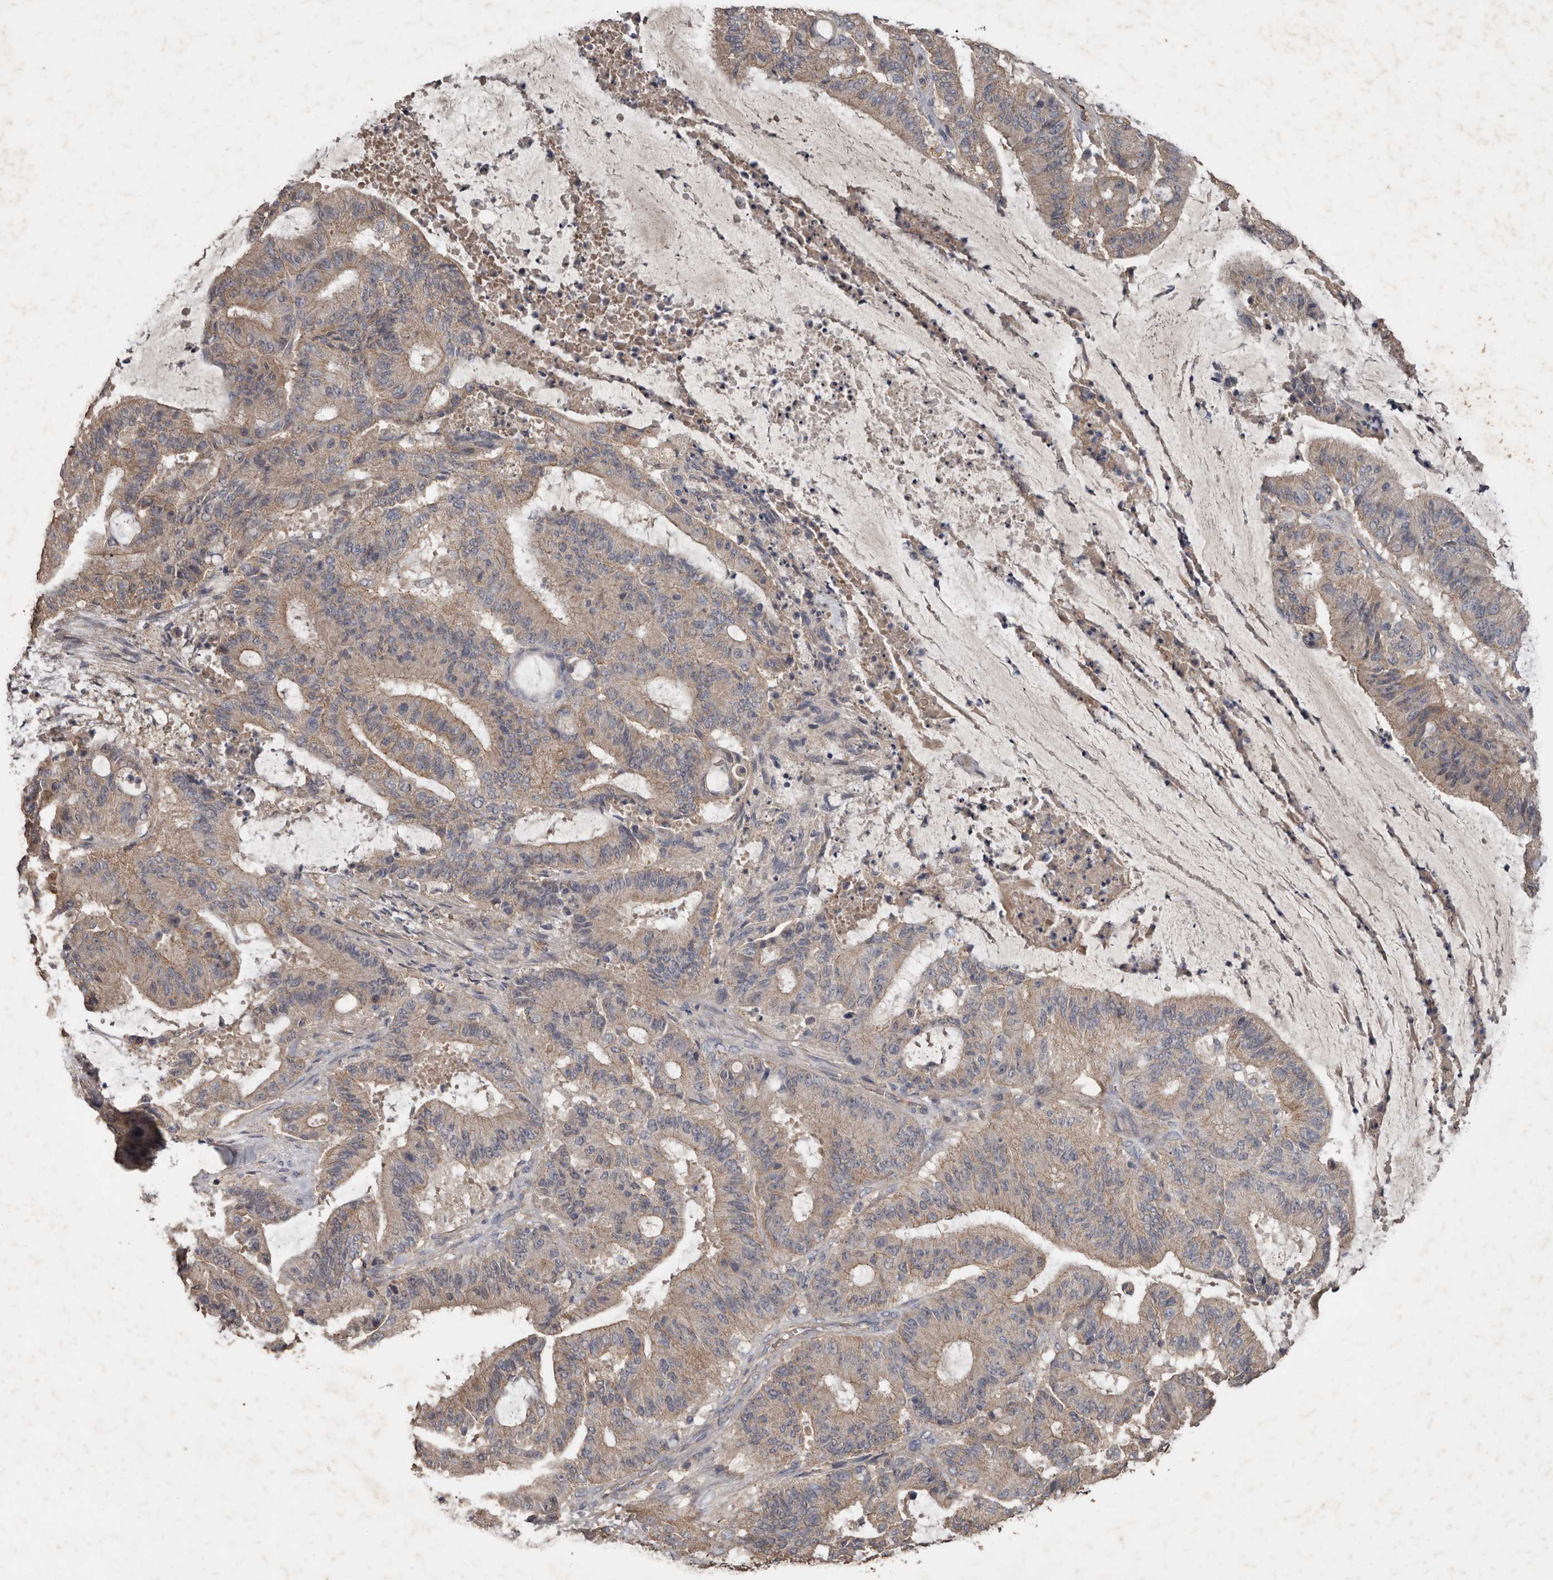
{"staining": {"intensity": "weak", "quantity": ">75%", "location": "cytoplasmic/membranous"}, "tissue": "liver cancer", "cell_type": "Tumor cells", "image_type": "cancer", "snomed": [{"axis": "morphology", "description": "Normal tissue, NOS"}, {"axis": "morphology", "description": "Cholangiocarcinoma"}, {"axis": "topography", "description": "Liver"}, {"axis": "topography", "description": "Peripheral nerve tissue"}], "caption": "Protein expression analysis of liver cancer (cholangiocarcinoma) displays weak cytoplasmic/membranous positivity in about >75% of tumor cells.", "gene": "HYAL4", "patient": {"sex": "female", "age": 73}}